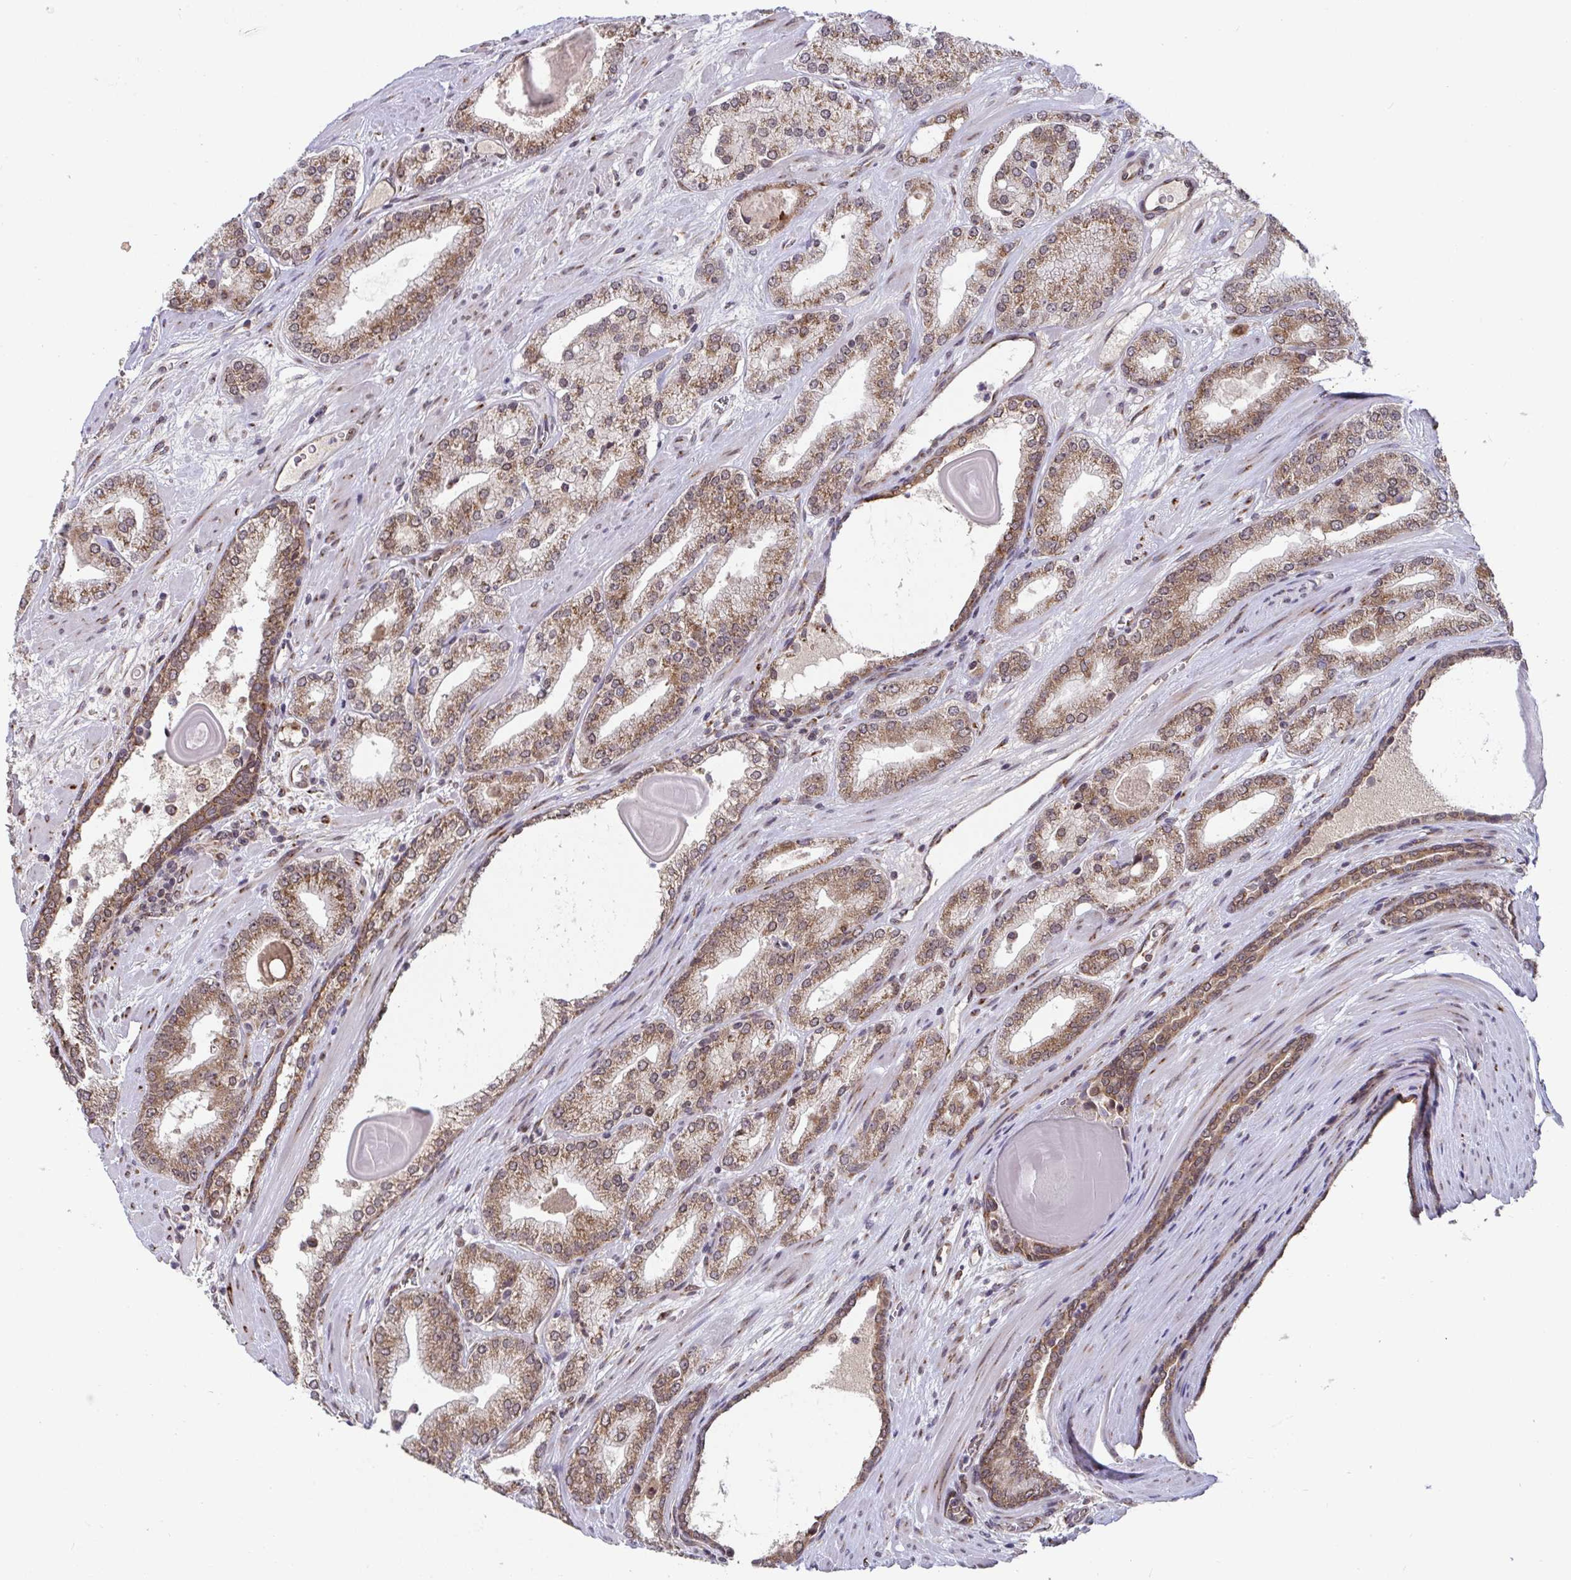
{"staining": {"intensity": "moderate", "quantity": ">75%", "location": "cytoplasmic/membranous"}, "tissue": "prostate cancer", "cell_type": "Tumor cells", "image_type": "cancer", "snomed": [{"axis": "morphology", "description": "Adenocarcinoma, High grade"}, {"axis": "topography", "description": "Prostate"}], "caption": "There is medium levels of moderate cytoplasmic/membranous positivity in tumor cells of high-grade adenocarcinoma (prostate), as demonstrated by immunohistochemical staining (brown color).", "gene": "ATP5MJ", "patient": {"sex": "male", "age": 64}}